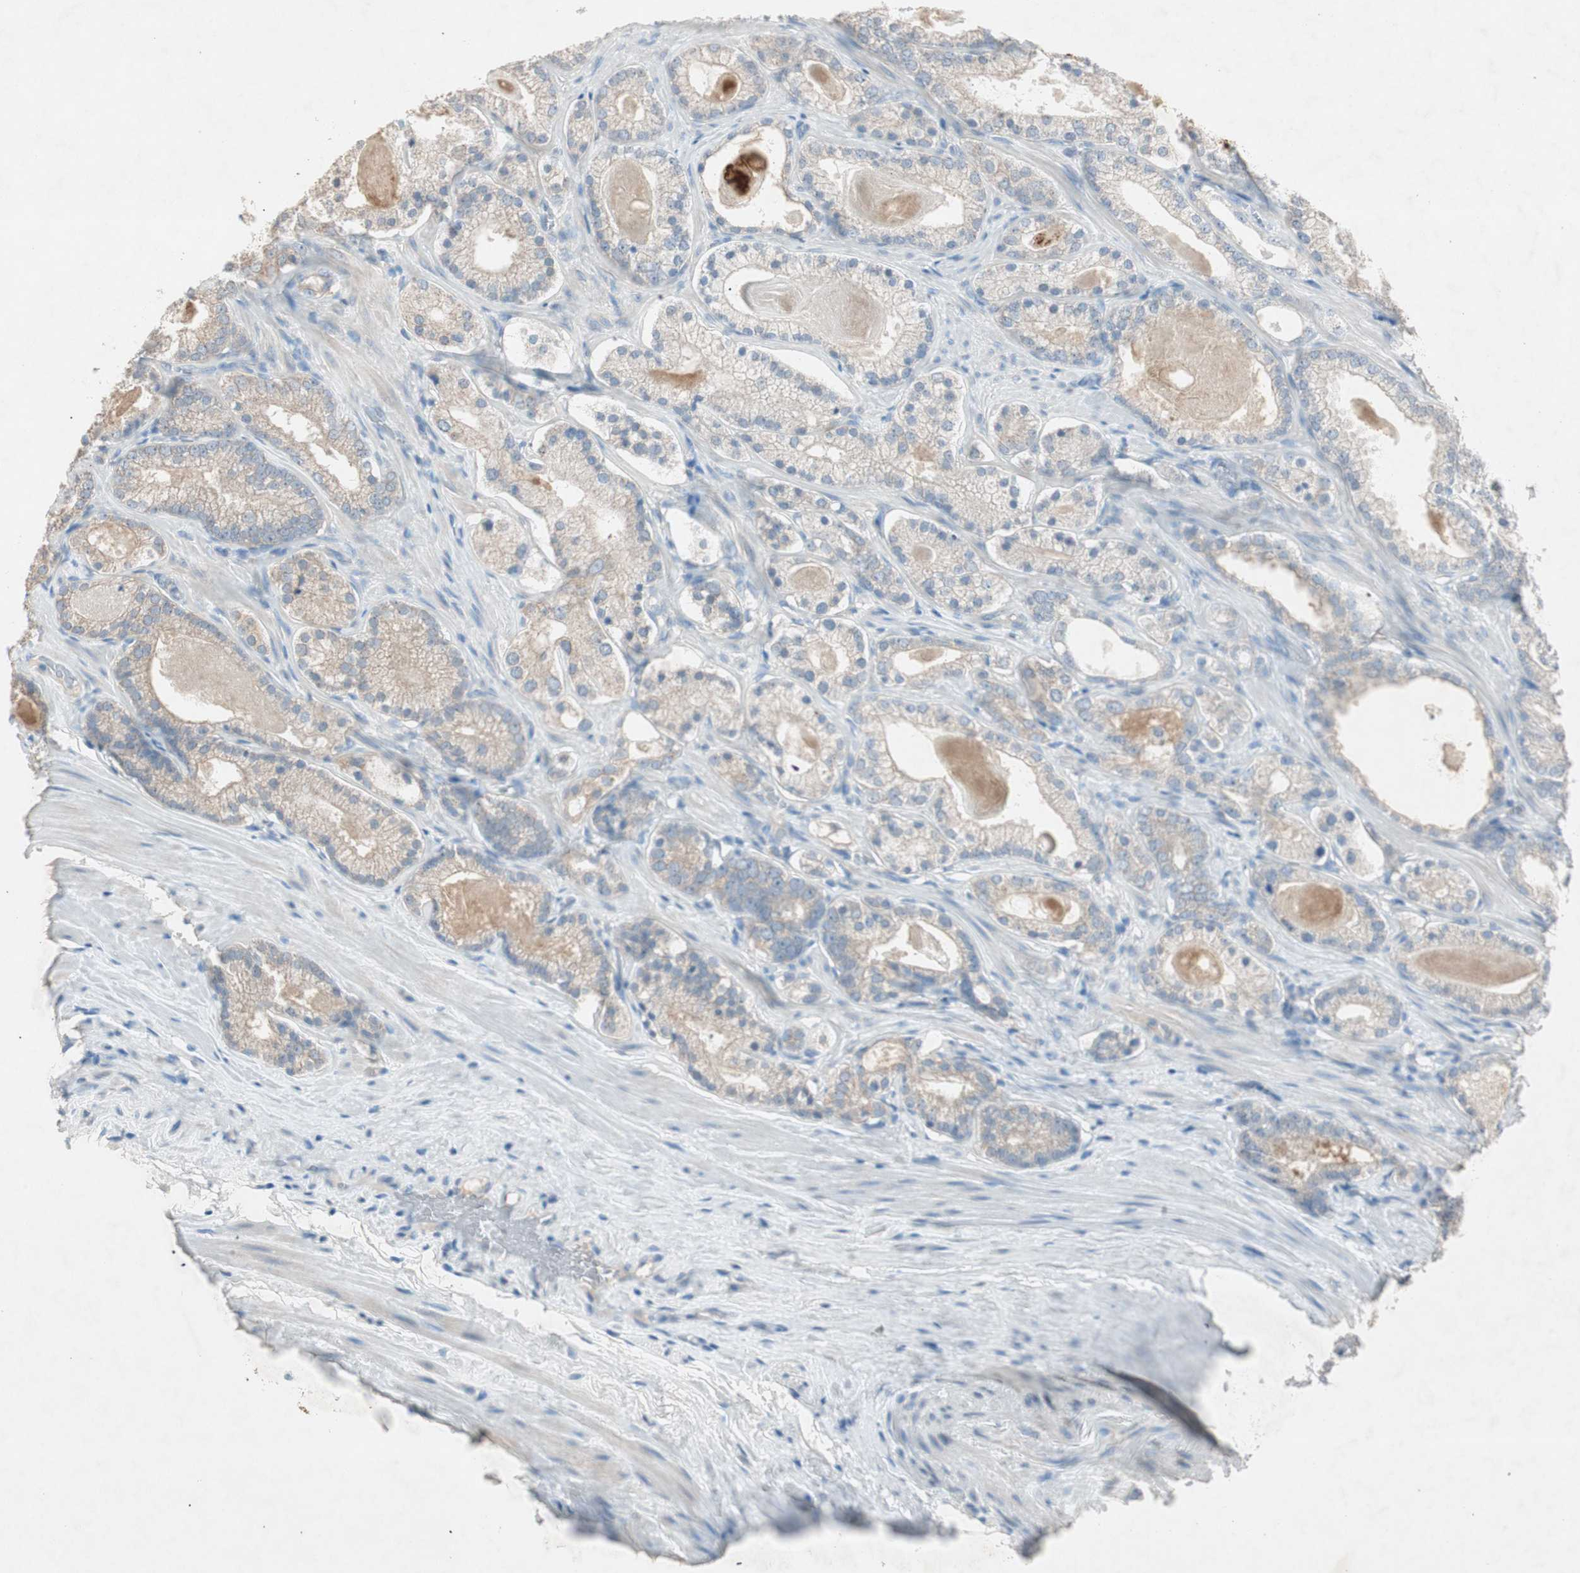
{"staining": {"intensity": "weak", "quantity": ">75%", "location": "cytoplasmic/membranous"}, "tissue": "prostate cancer", "cell_type": "Tumor cells", "image_type": "cancer", "snomed": [{"axis": "morphology", "description": "Adenocarcinoma, Low grade"}, {"axis": "topography", "description": "Prostate"}], "caption": "Immunohistochemistry photomicrograph of human prostate cancer stained for a protein (brown), which displays low levels of weak cytoplasmic/membranous staining in approximately >75% of tumor cells.", "gene": "KHK", "patient": {"sex": "male", "age": 59}}